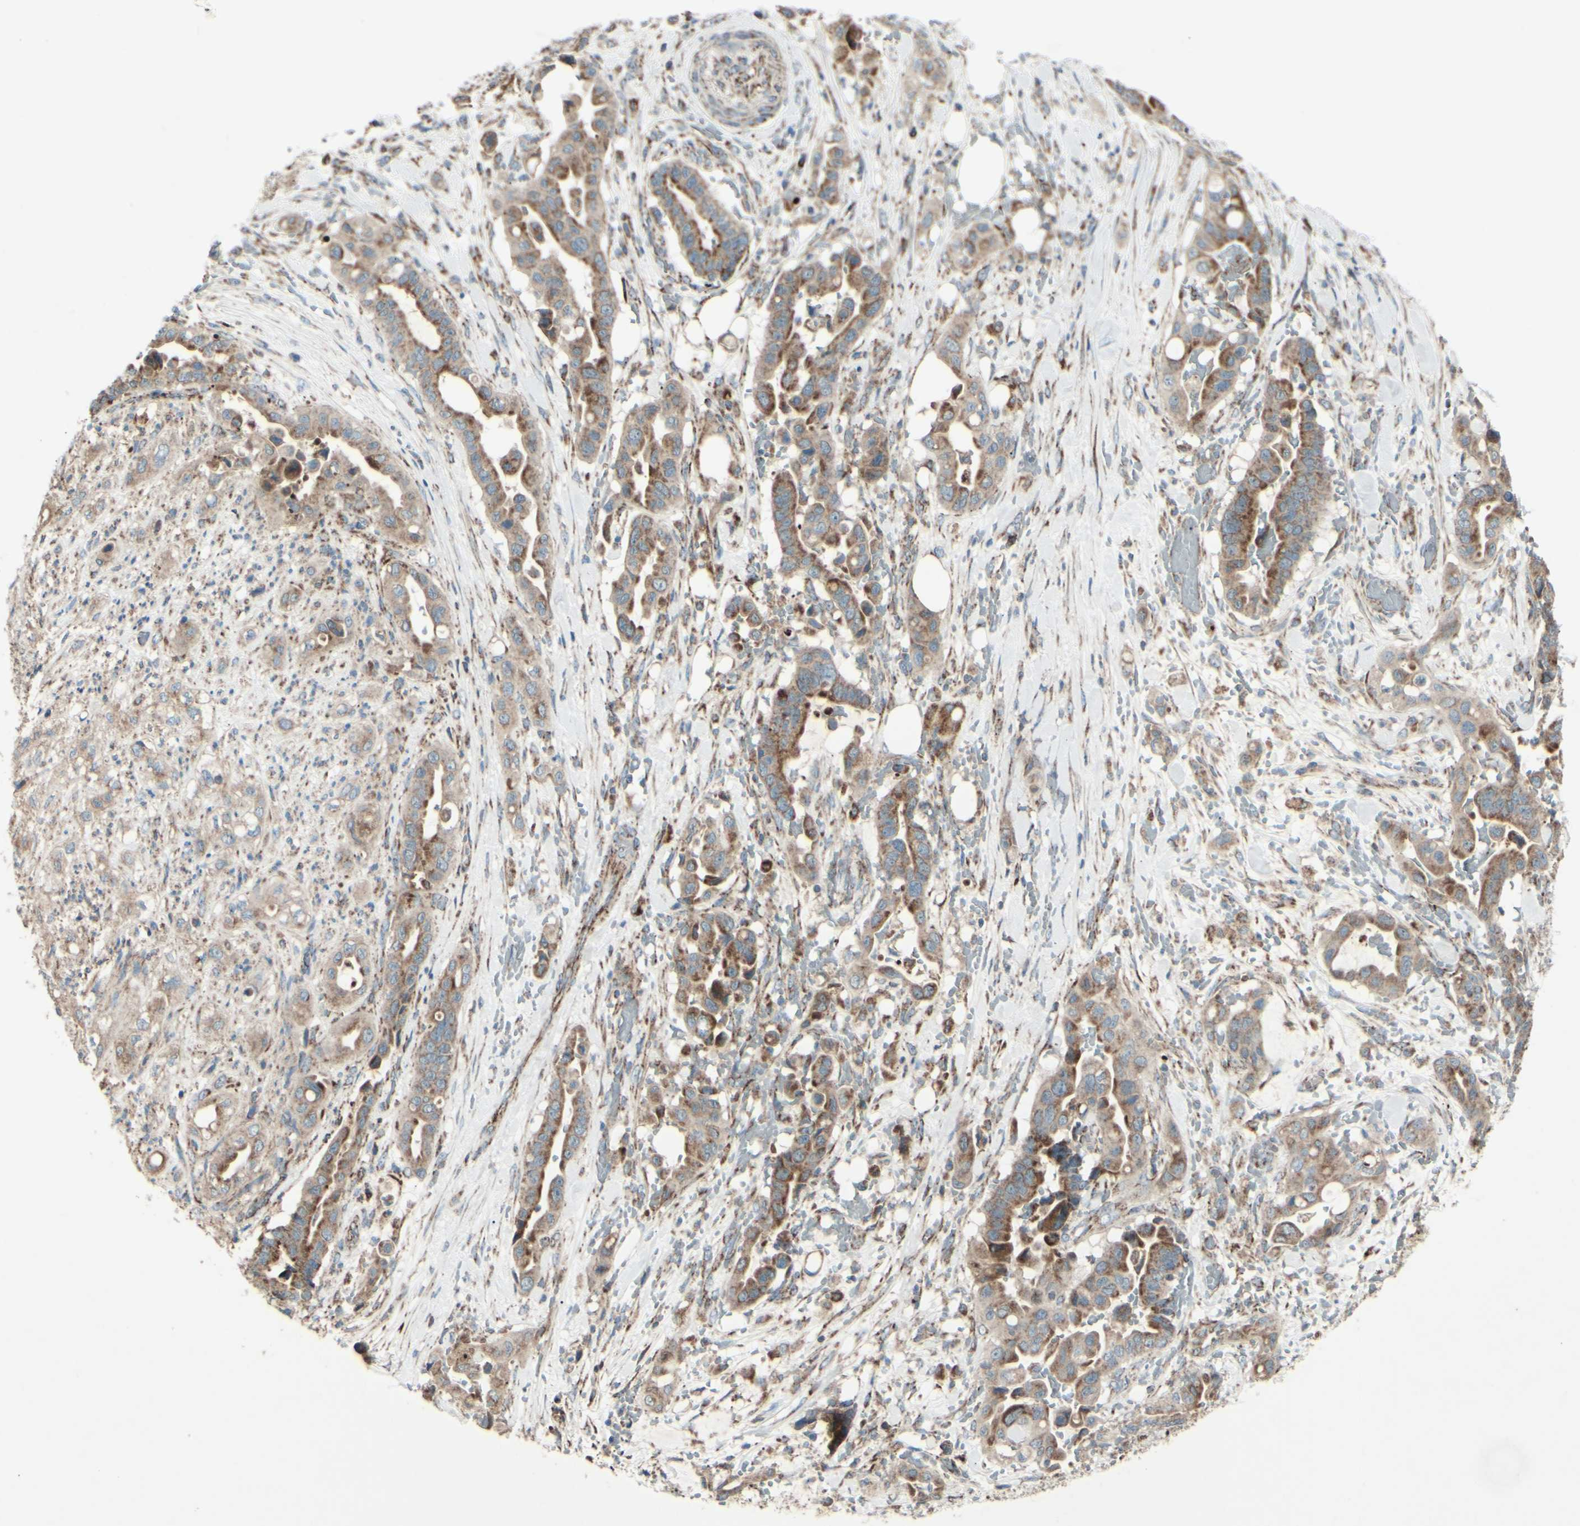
{"staining": {"intensity": "moderate", "quantity": ">75%", "location": "cytoplasmic/membranous"}, "tissue": "liver cancer", "cell_type": "Tumor cells", "image_type": "cancer", "snomed": [{"axis": "morphology", "description": "Cholangiocarcinoma"}, {"axis": "topography", "description": "Liver"}], "caption": "Cholangiocarcinoma (liver) stained with immunohistochemistry displays moderate cytoplasmic/membranous staining in approximately >75% of tumor cells. The protein of interest is shown in brown color, while the nuclei are stained blue.", "gene": "RHOT1", "patient": {"sex": "female", "age": 61}}